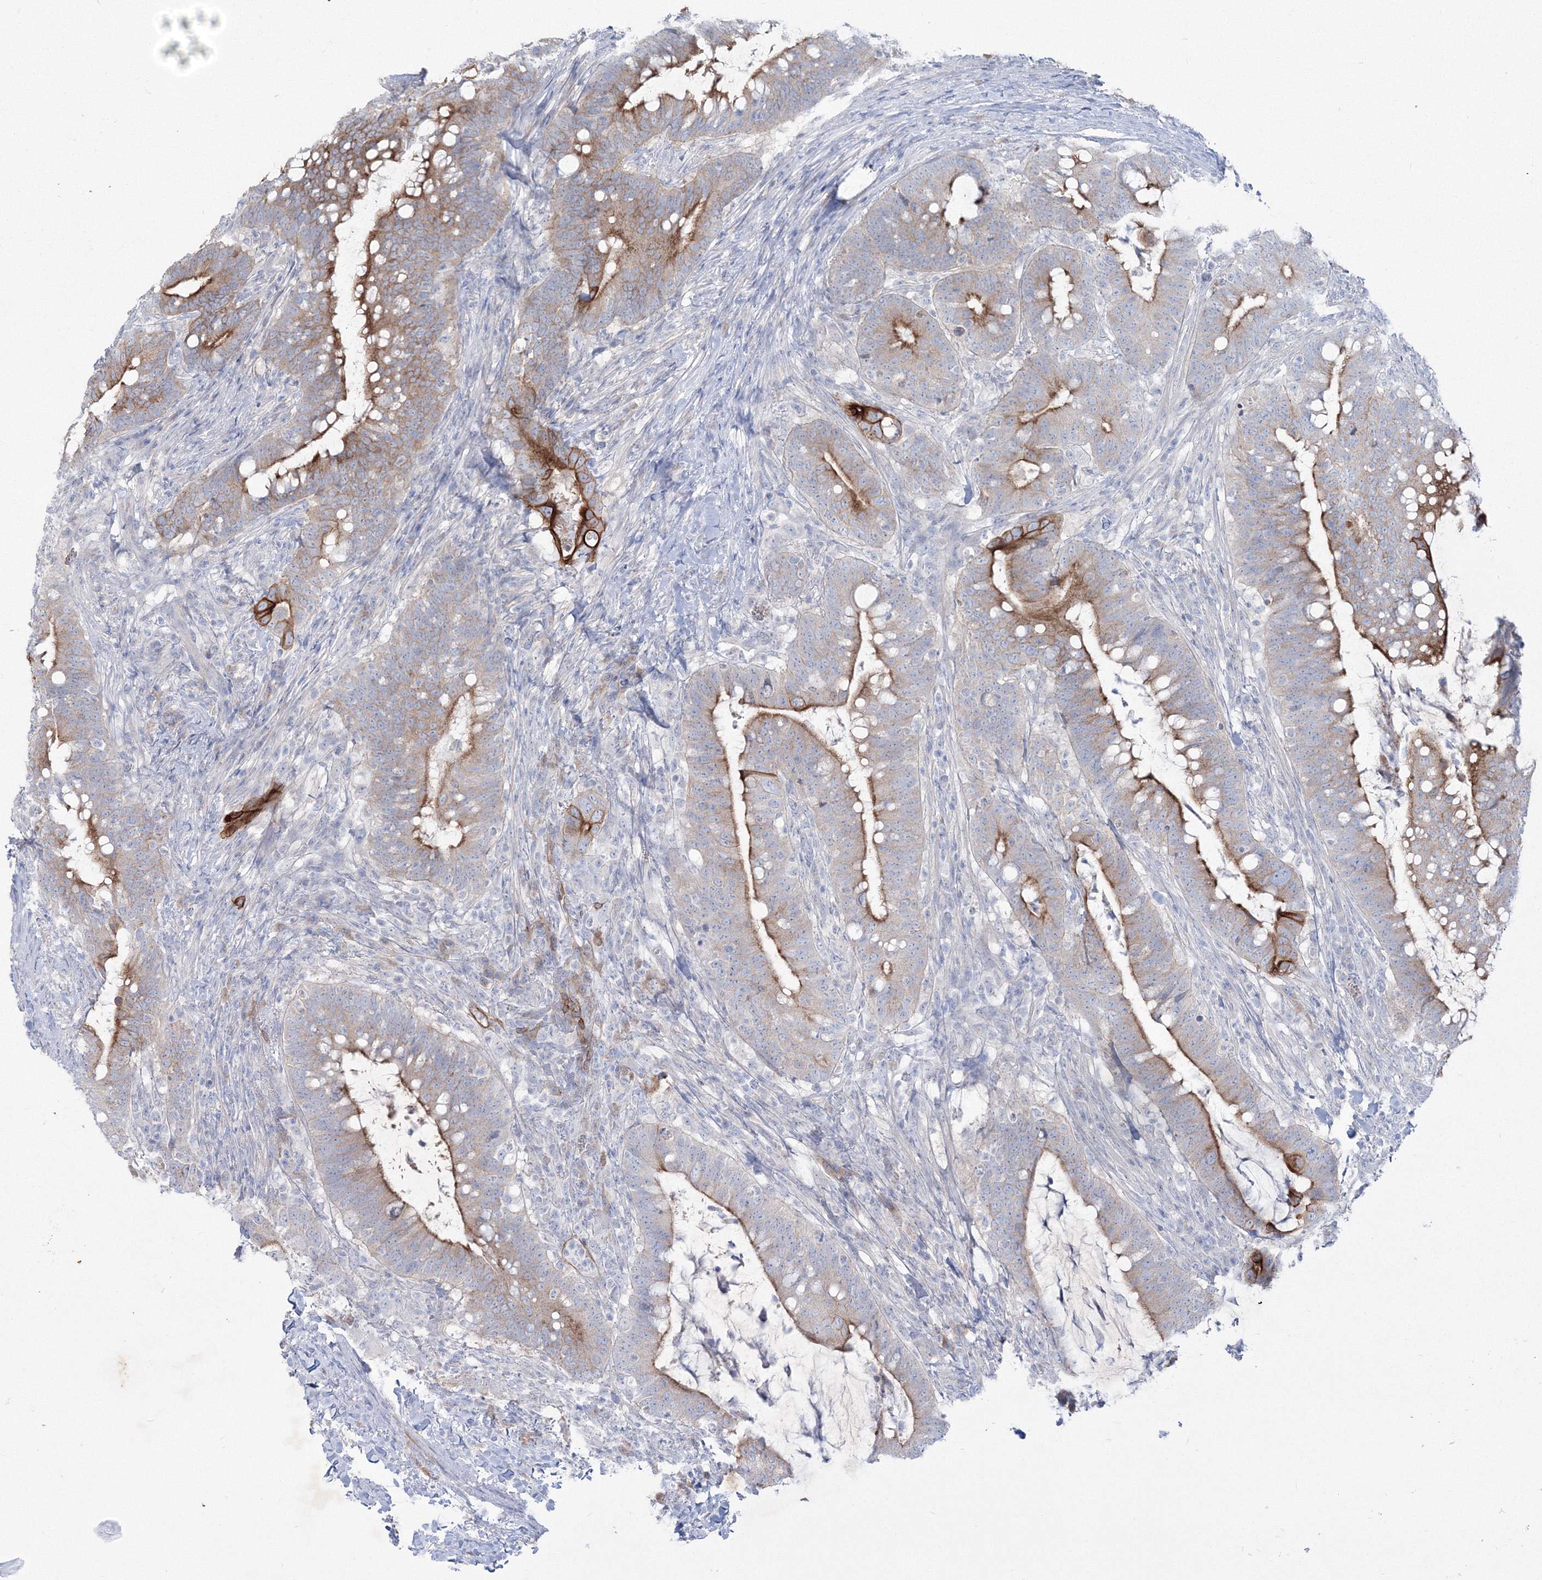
{"staining": {"intensity": "moderate", "quantity": "25%-75%", "location": "cytoplasmic/membranous"}, "tissue": "colorectal cancer", "cell_type": "Tumor cells", "image_type": "cancer", "snomed": [{"axis": "morphology", "description": "Adenocarcinoma, NOS"}, {"axis": "topography", "description": "Colon"}], "caption": "A medium amount of moderate cytoplasmic/membranous staining is present in approximately 25%-75% of tumor cells in adenocarcinoma (colorectal) tissue.", "gene": "TMEM139", "patient": {"sex": "female", "age": 66}}